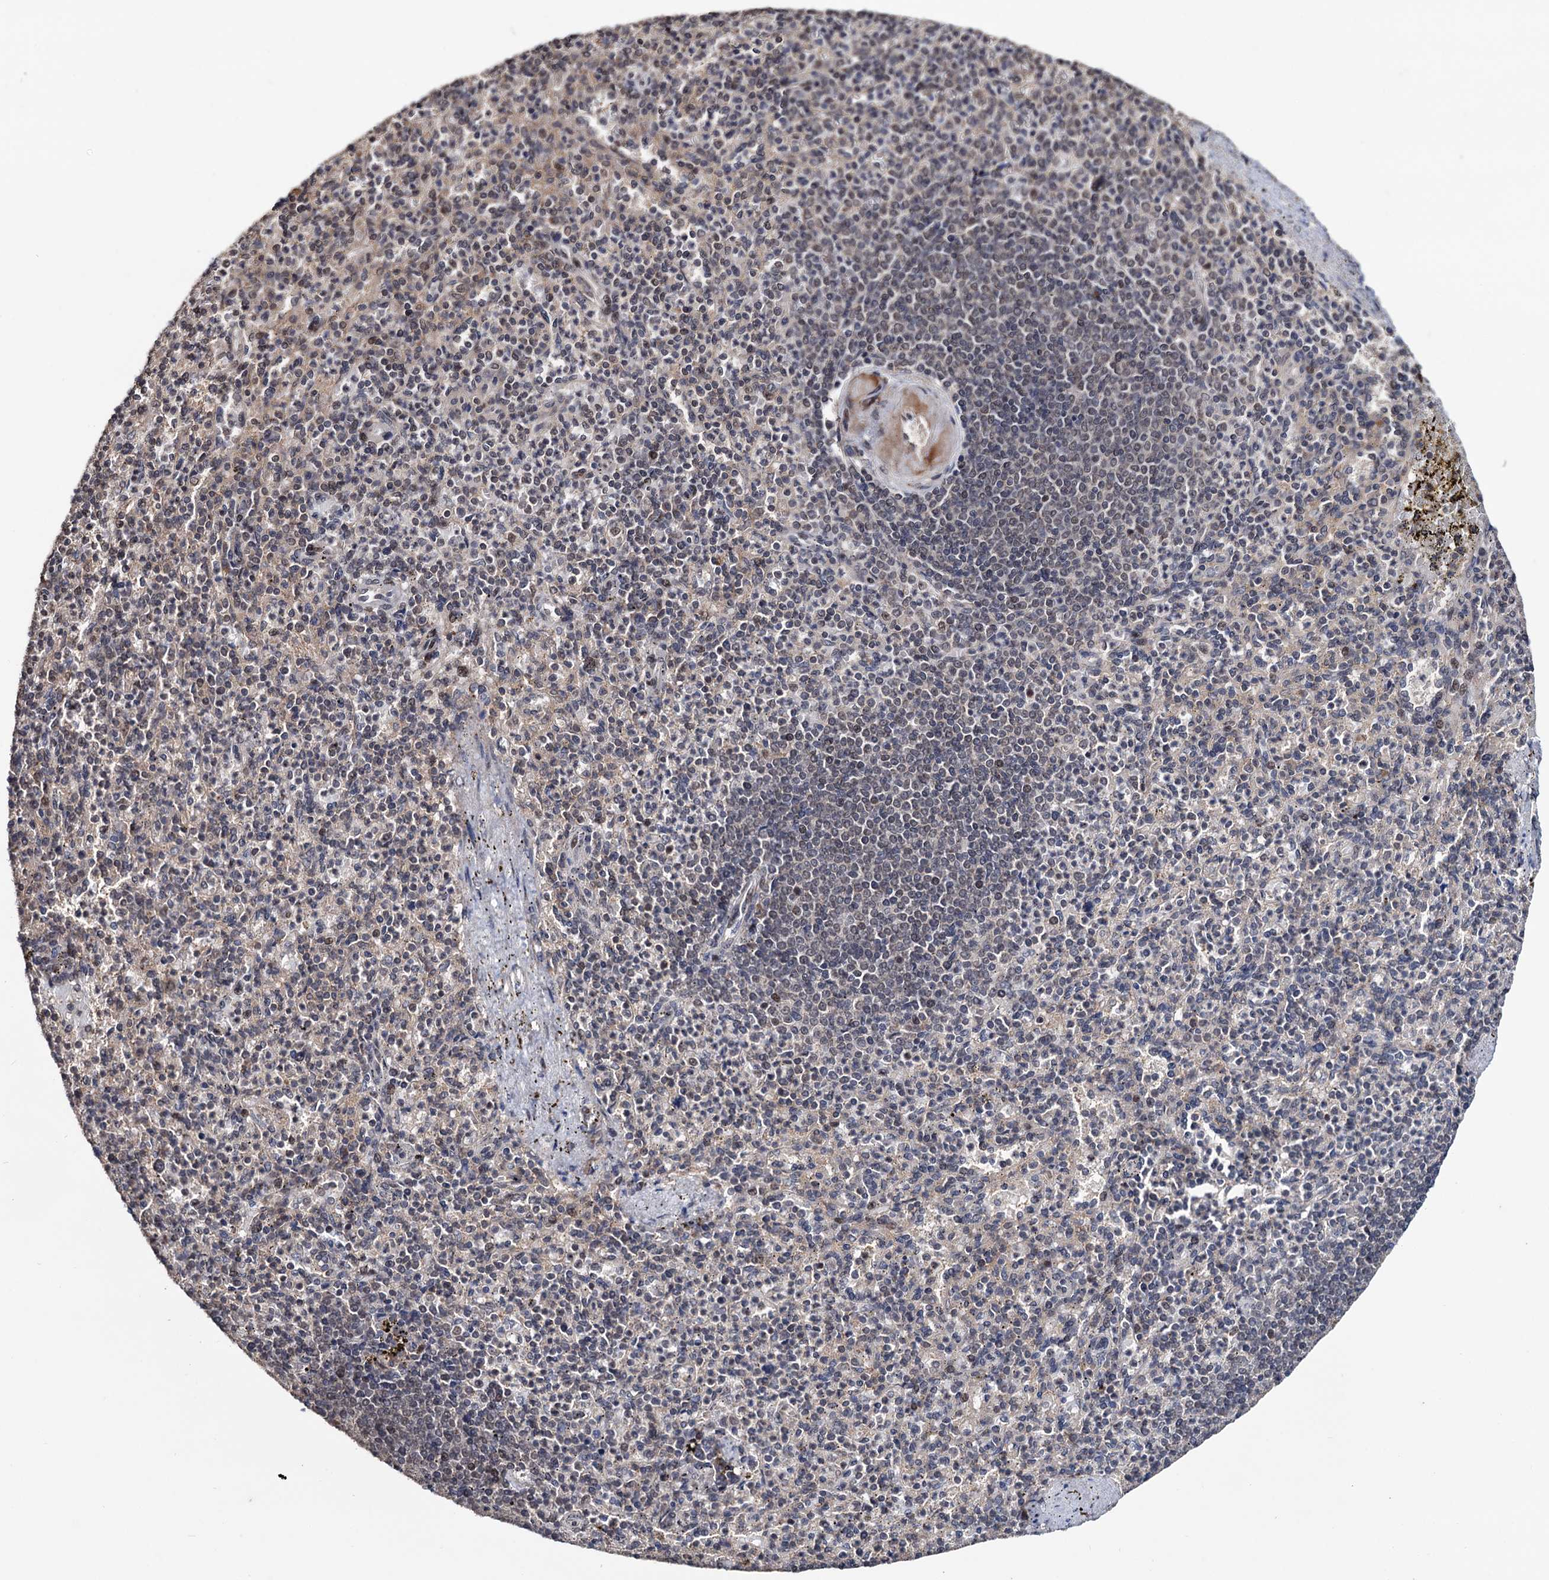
{"staining": {"intensity": "moderate", "quantity": "<25%", "location": "nuclear"}, "tissue": "spleen", "cell_type": "Cells in red pulp", "image_type": "normal", "snomed": [{"axis": "morphology", "description": "Normal tissue, NOS"}, {"axis": "topography", "description": "Spleen"}], "caption": "Brown immunohistochemical staining in unremarkable human spleen reveals moderate nuclear expression in approximately <25% of cells in red pulp.", "gene": "KLF5", "patient": {"sex": "female", "age": 74}}